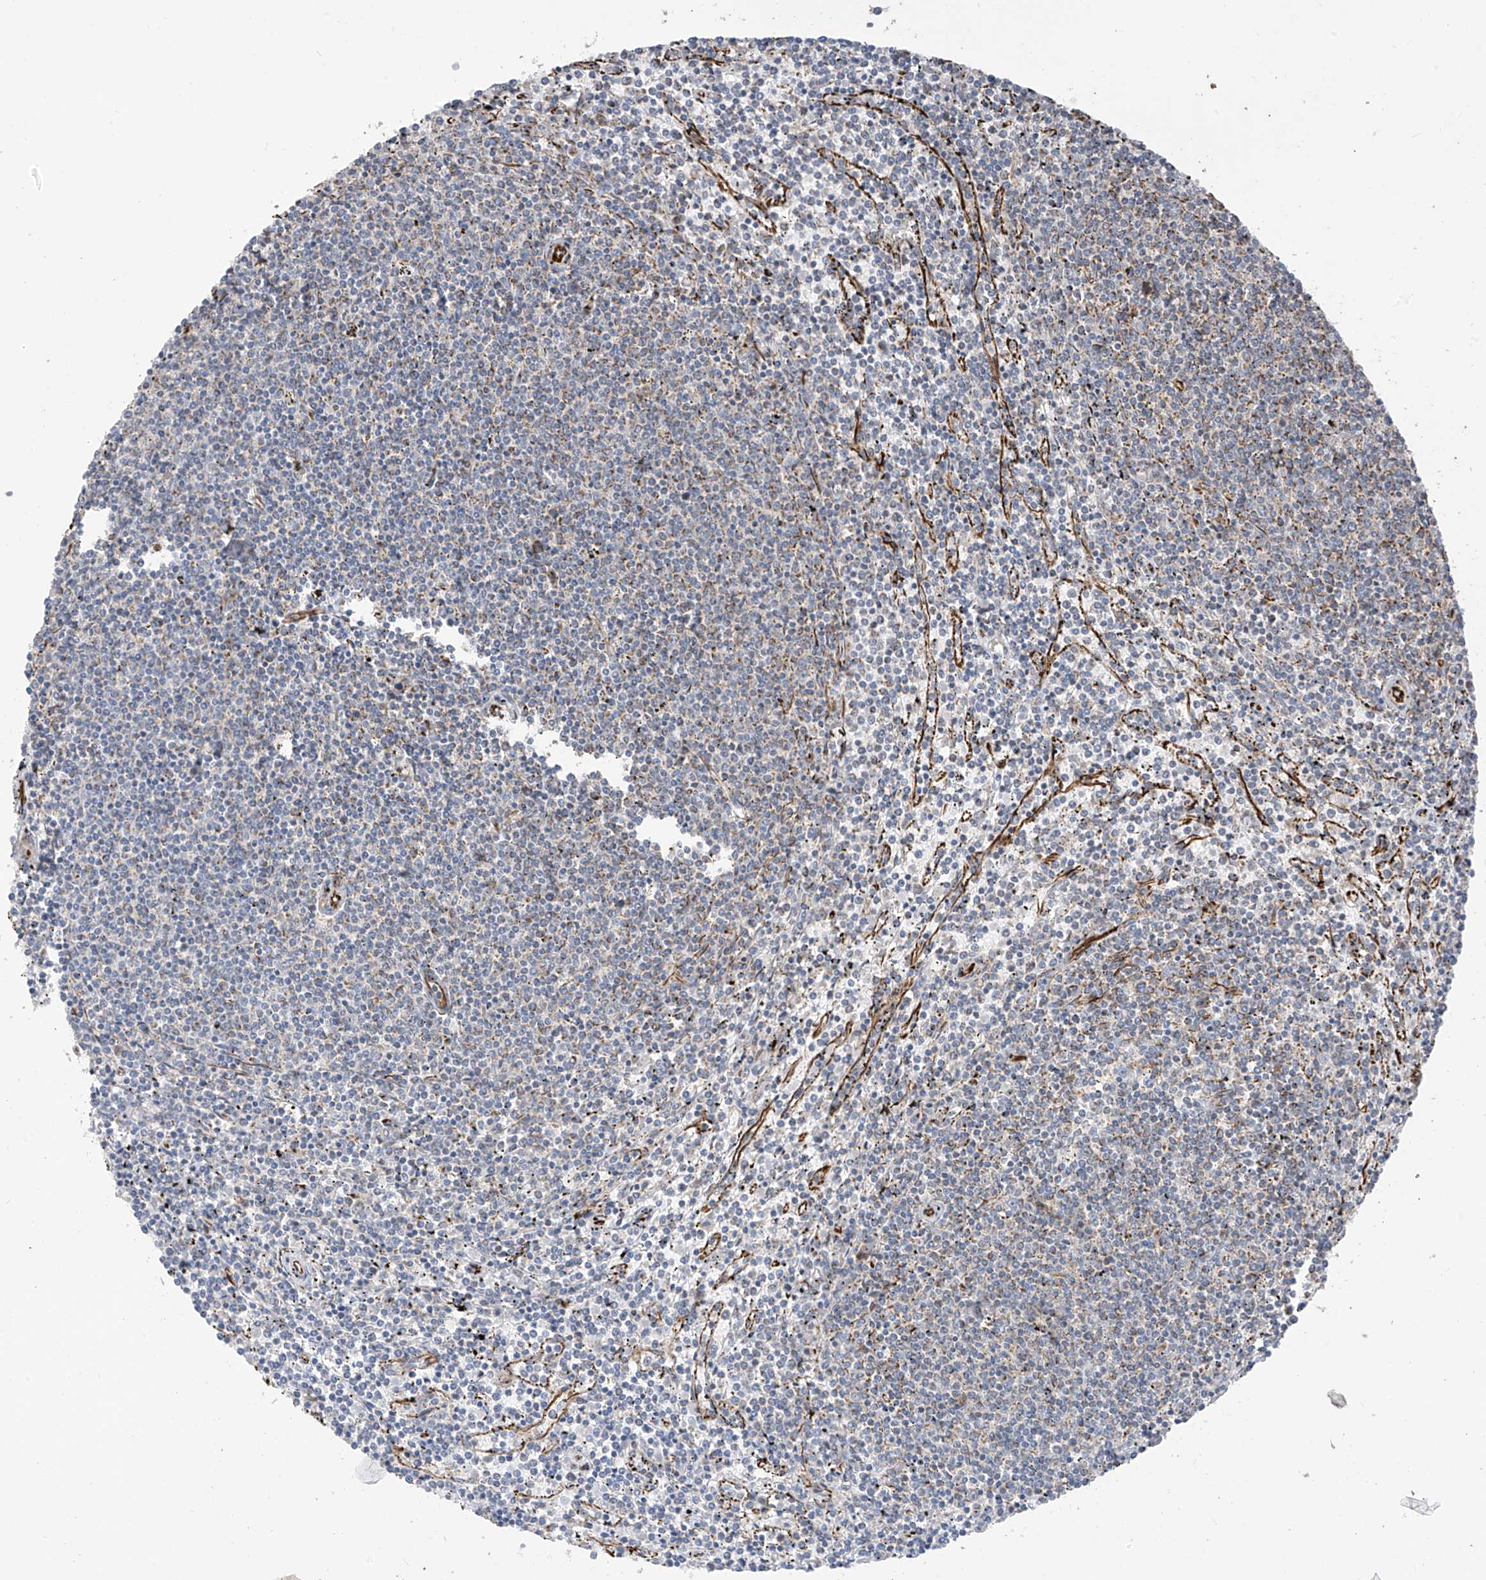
{"staining": {"intensity": "negative", "quantity": "none", "location": "none"}, "tissue": "lymphoma", "cell_type": "Tumor cells", "image_type": "cancer", "snomed": [{"axis": "morphology", "description": "Malignant lymphoma, non-Hodgkin's type, Low grade"}, {"axis": "topography", "description": "Spleen"}], "caption": "IHC micrograph of neoplastic tissue: human malignant lymphoma, non-Hodgkin's type (low-grade) stained with DAB displays no significant protein expression in tumor cells.", "gene": "DCDC2", "patient": {"sex": "female", "age": 50}}